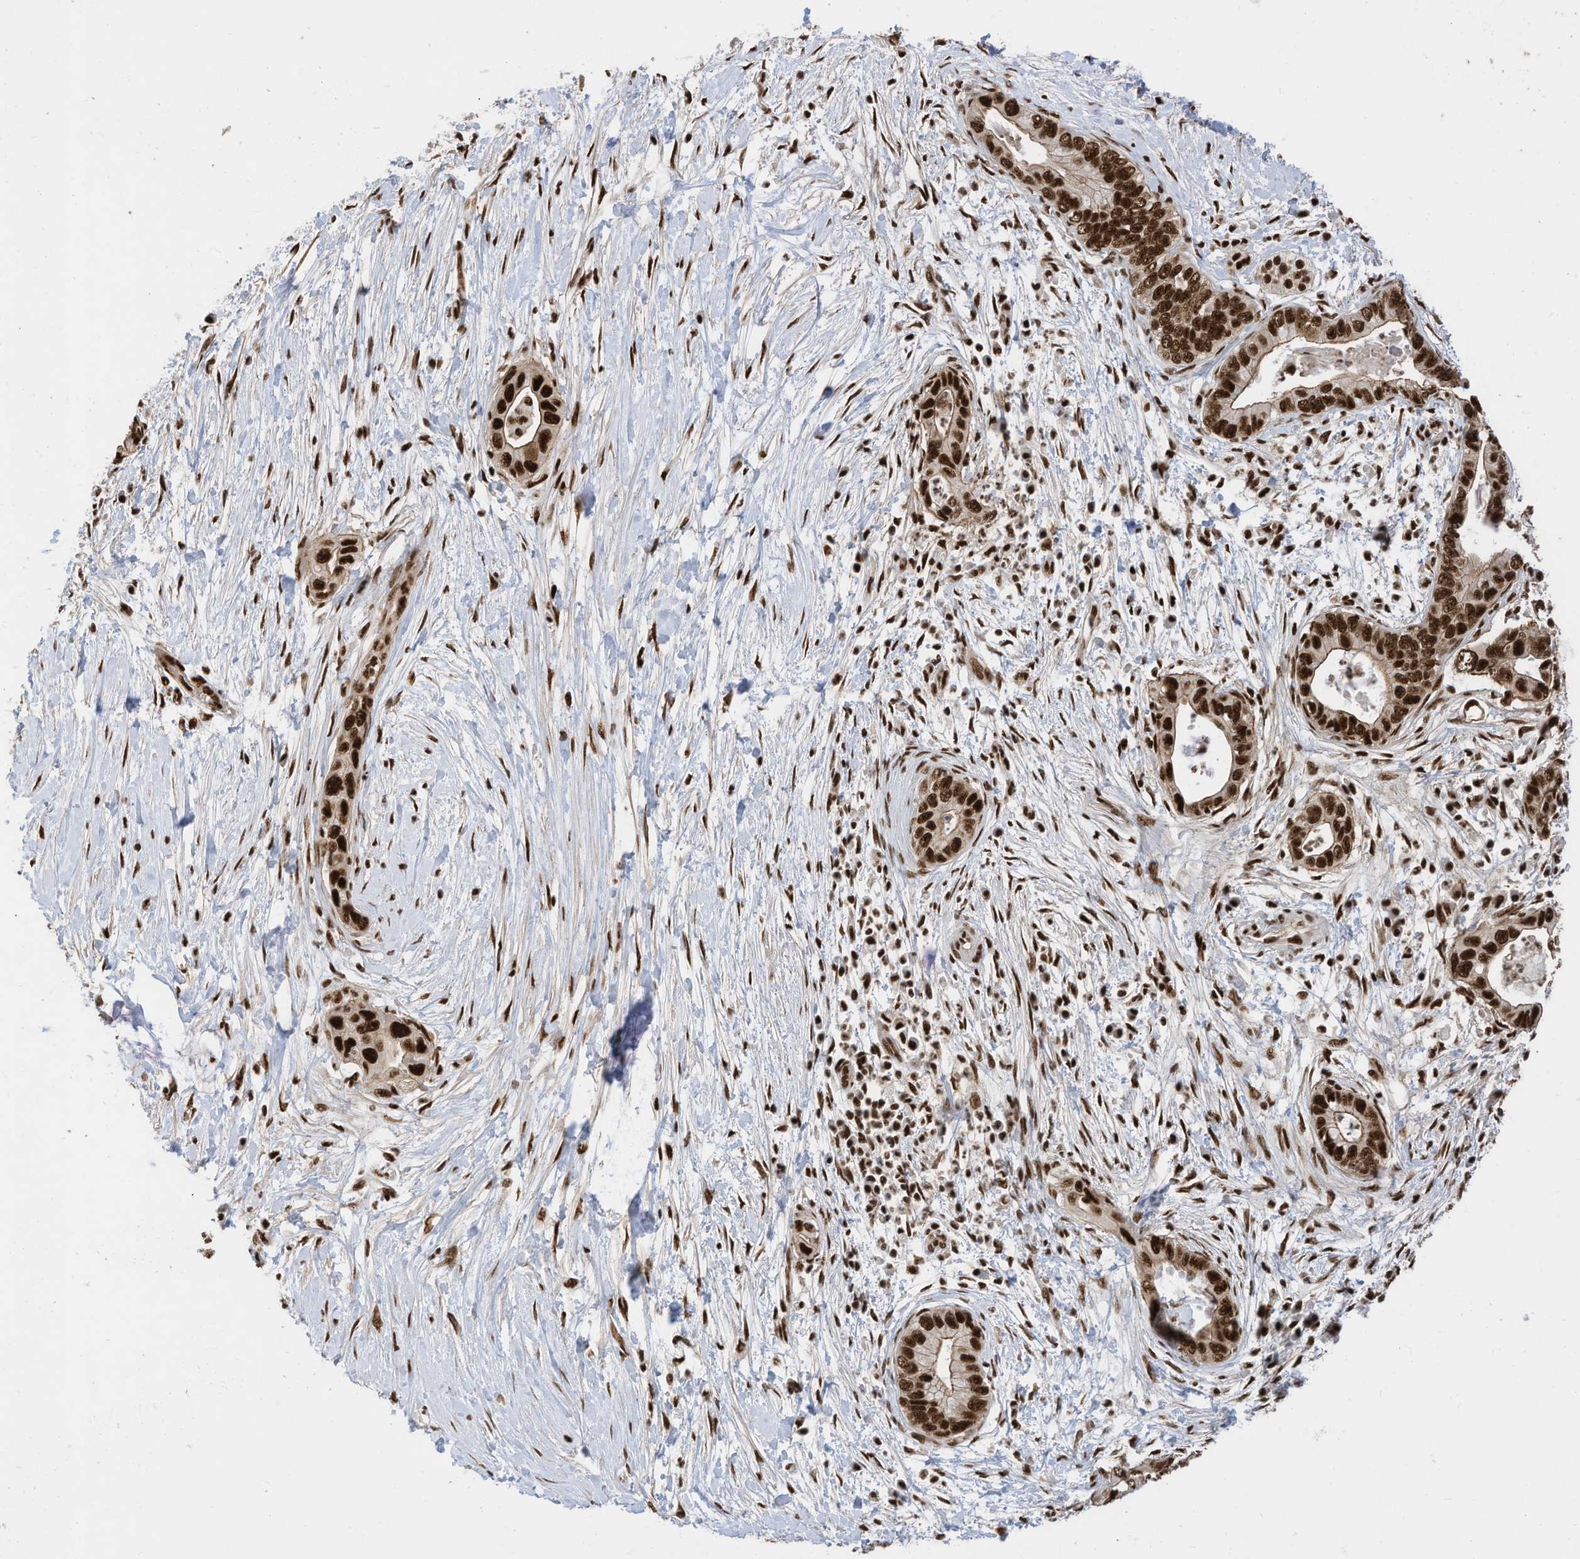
{"staining": {"intensity": "strong", "quantity": ">75%", "location": "nuclear"}, "tissue": "pancreatic cancer", "cell_type": "Tumor cells", "image_type": "cancer", "snomed": [{"axis": "morphology", "description": "Adenocarcinoma, NOS"}, {"axis": "topography", "description": "Pancreas"}], "caption": "Brown immunohistochemical staining in human pancreatic cancer (adenocarcinoma) displays strong nuclear expression in about >75% of tumor cells. (brown staining indicates protein expression, while blue staining denotes nuclei).", "gene": "SF3A3", "patient": {"sex": "male", "age": 75}}